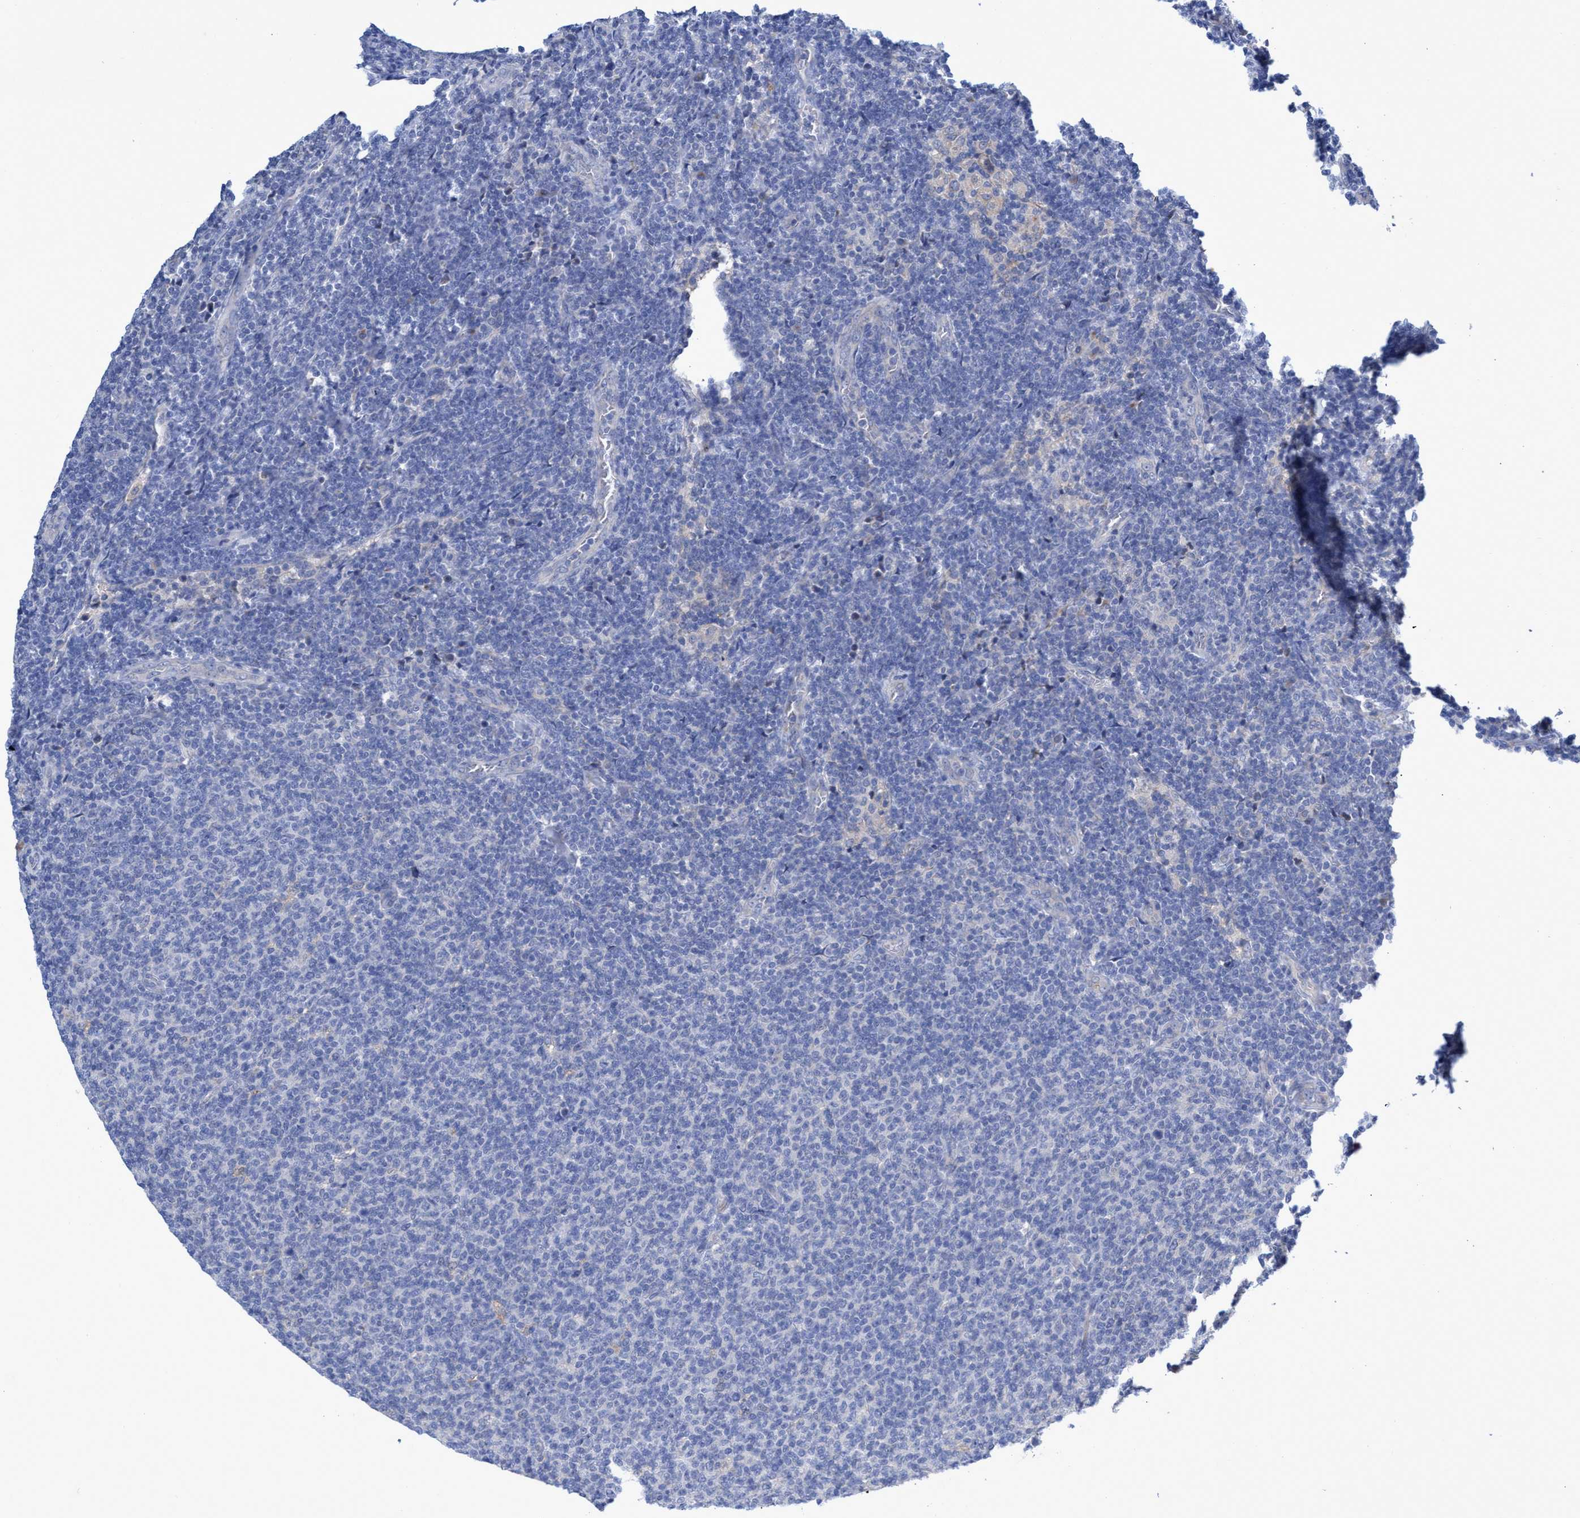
{"staining": {"intensity": "negative", "quantity": "none", "location": "none"}, "tissue": "lymphoma", "cell_type": "Tumor cells", "image_type": "cancer", "snomed": [{"axis": "morphology", "description": "Malignant lymphoma, non-Hodgkin's type, Low grade"}, {"axis": "topography", "description": "Lymph node"}], "caption": "Lymphoma was stained to show a protein in brown. There is no significant expression in tumor cells.", "gene": "SVEP1", "patient": {"sex": "male", "age": 66}}